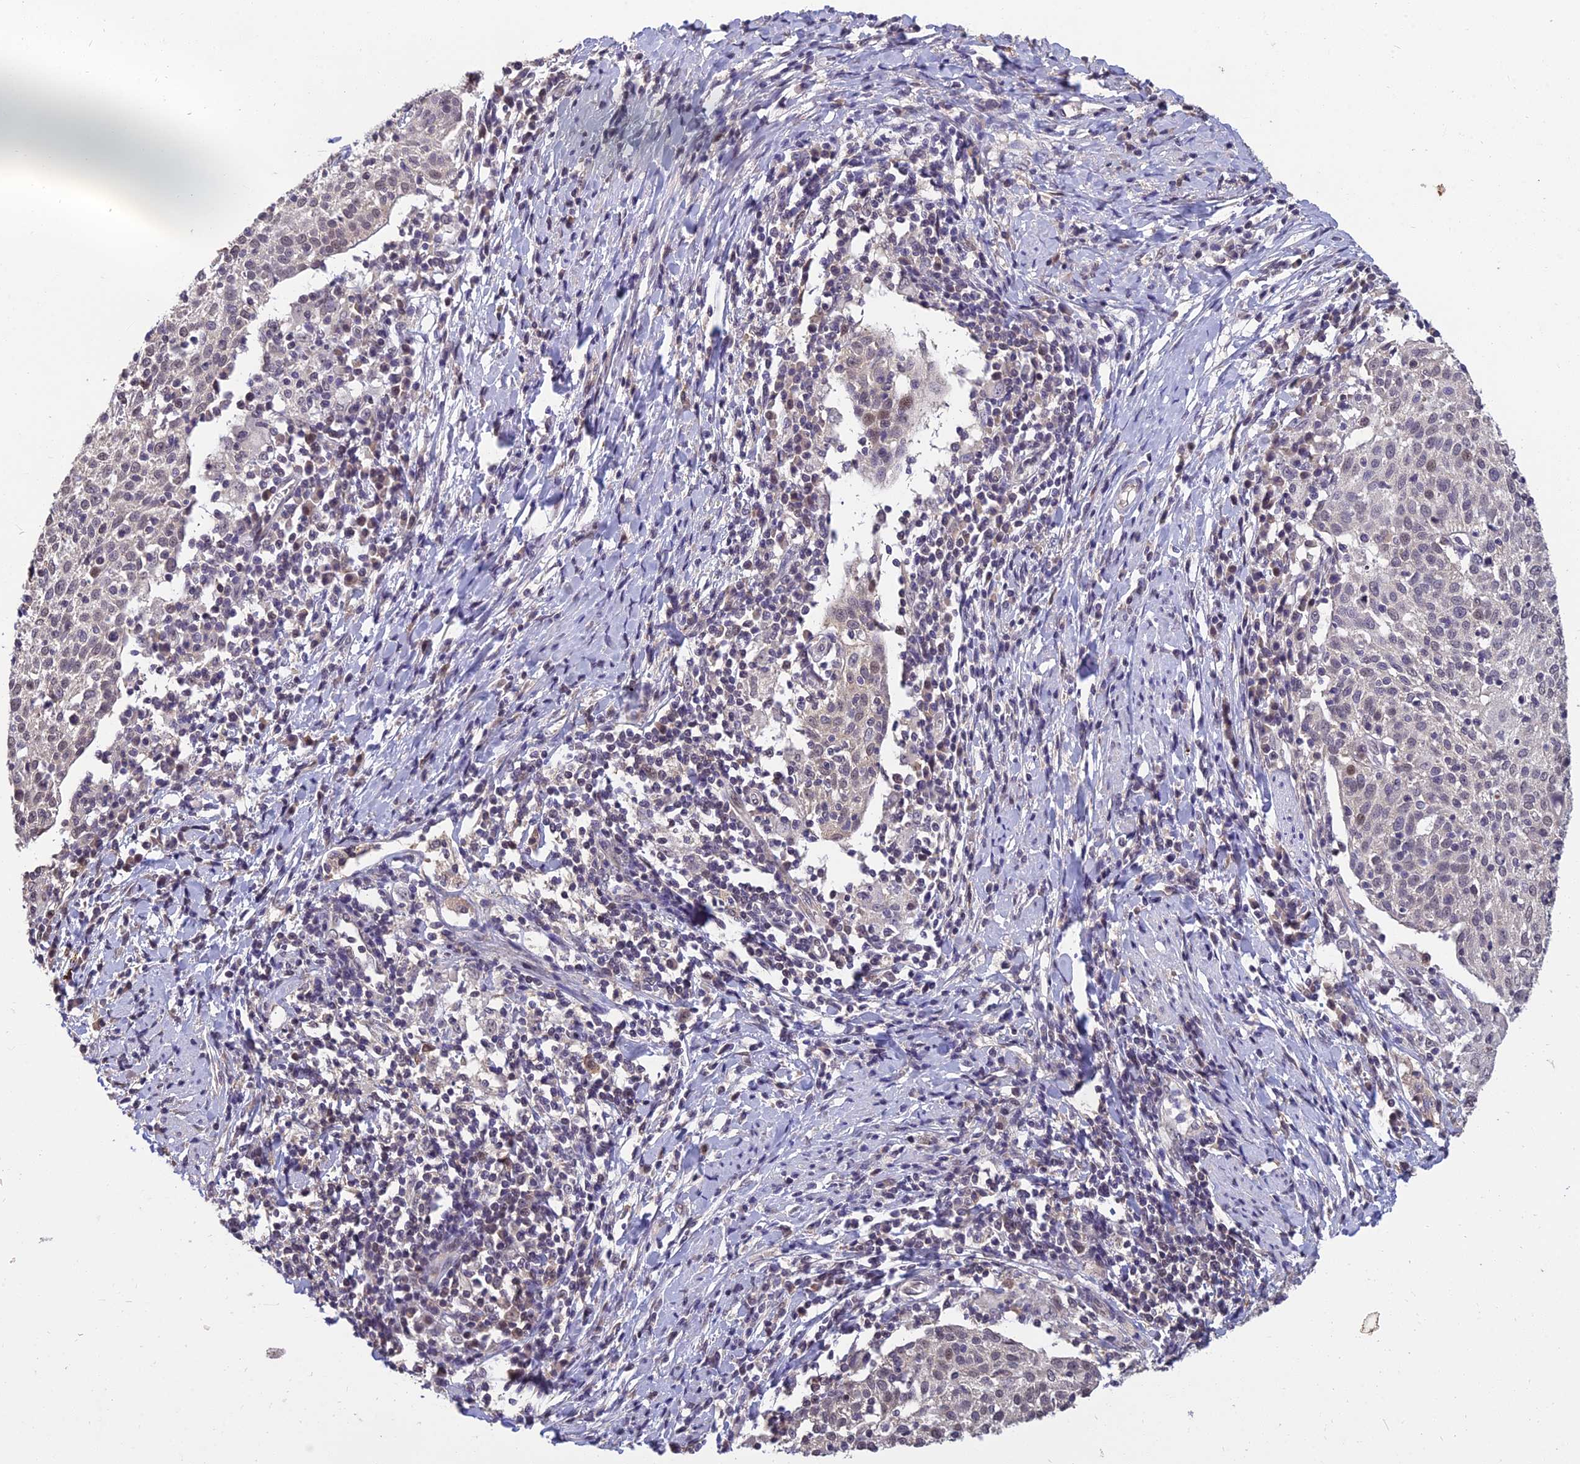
{"staining": {"intensity": "negative", "quantity": "none", "location": "none"}, "tissue": "cervical cancer", "cell_type": "Tumor cells", "image_type": "cancer", "snomed": [{"axis": "morphology", "description": "Squamous cell carcinoma, NOS"}, {"axis": "topography", "description": "Cervix"}], "caption": "High power microscopy photomicrograph of an immunohistochemistry (IHC) image of cervical squamous cell carcinoma, revealing no significant expression in tumor cells.", "gene": "GRWD1", "patient": {"sex": "female", "age": 52}}